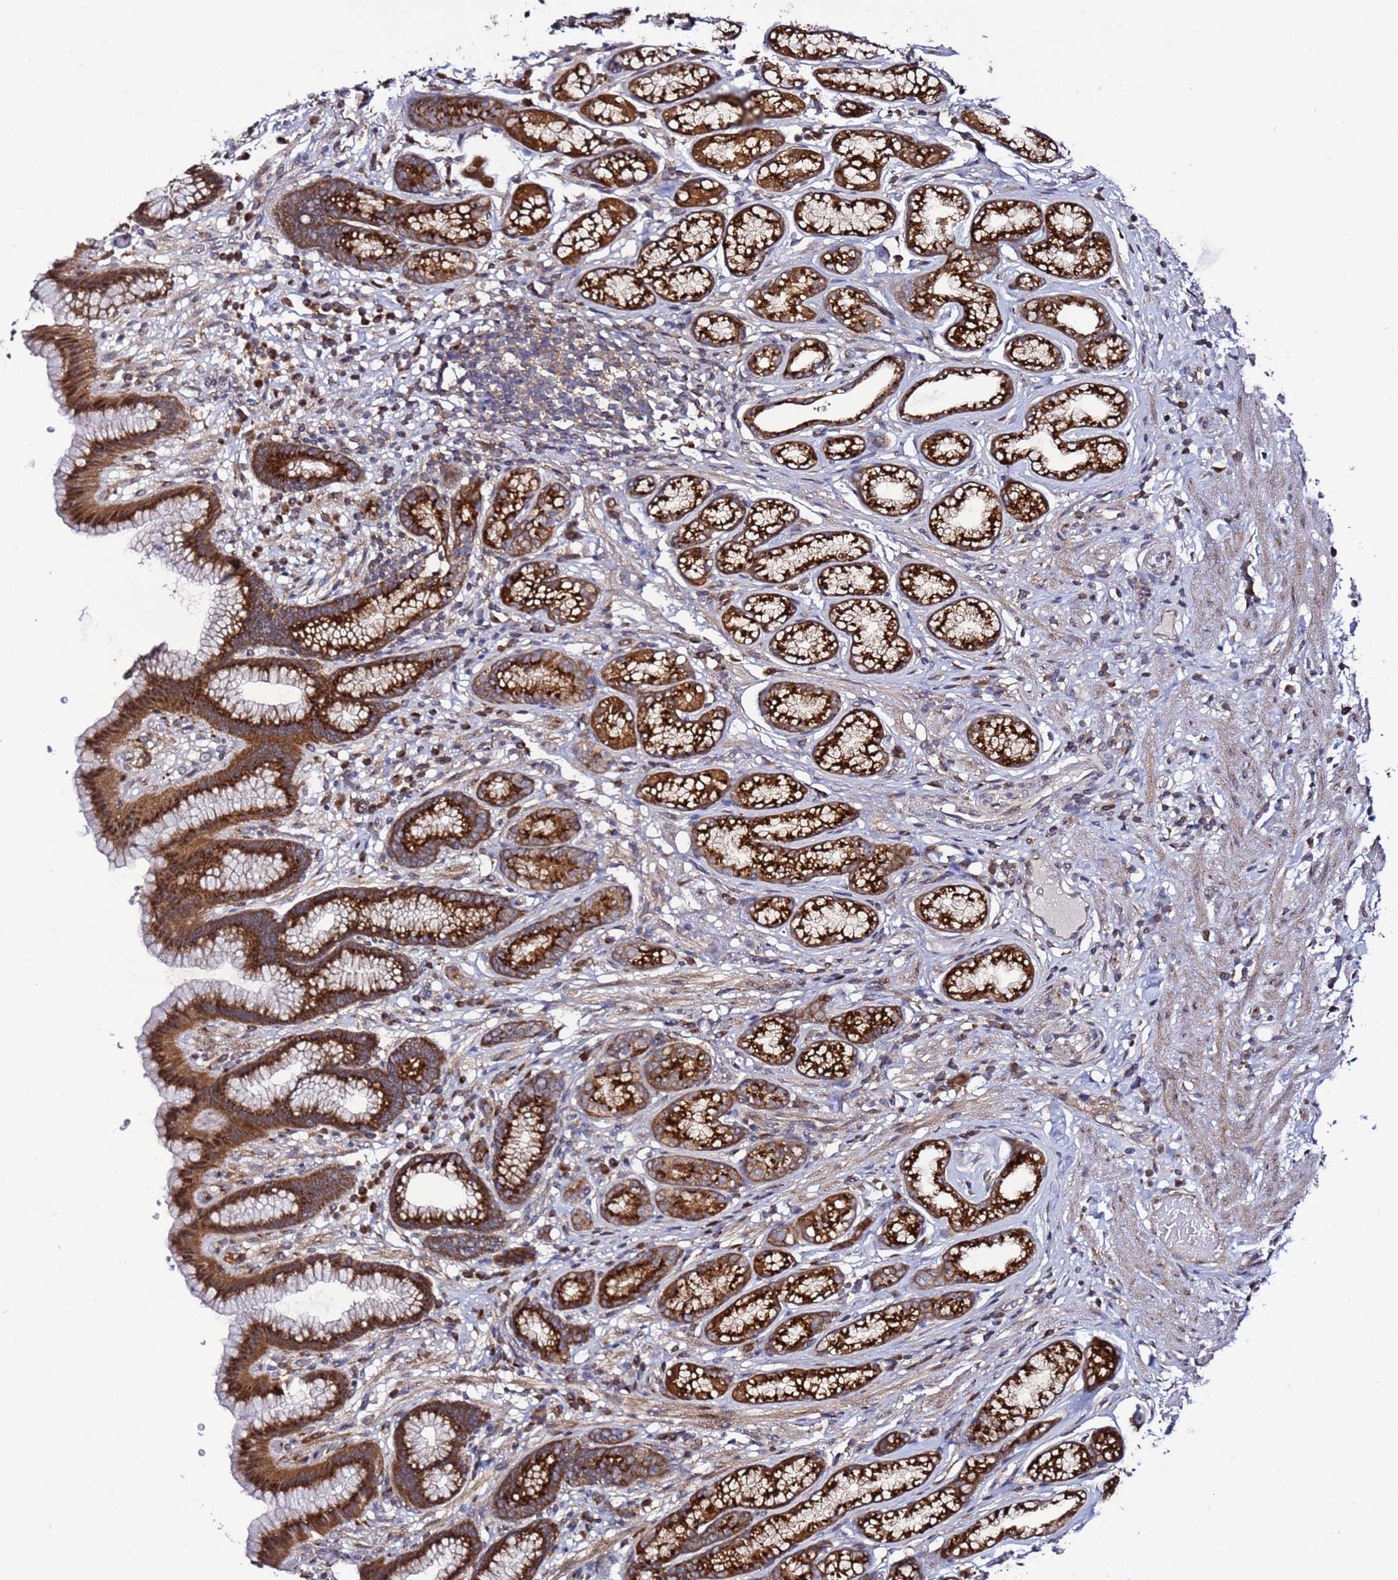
{"staining": {"intensity": "strong", "quantity": ">75%", "location": "cytoplasmic/membranous"}, "tissue": "stomach", "cell_type": "Glandular cells", "image_type": "normal", "snomed": [{"axis": "morphology", "description": "Normal tissue, NOS"}, {"axis": "topography", "description": "Stomach"}], "caption": "About >75% of glandular cells in unremarkable stomach demonstrate strong cytoplasmic/membranous protein expression as visualized by brown immunohistochemical staining.", "gene": "TMEM176B", "patient": {"sex": "male", "age": 42}}